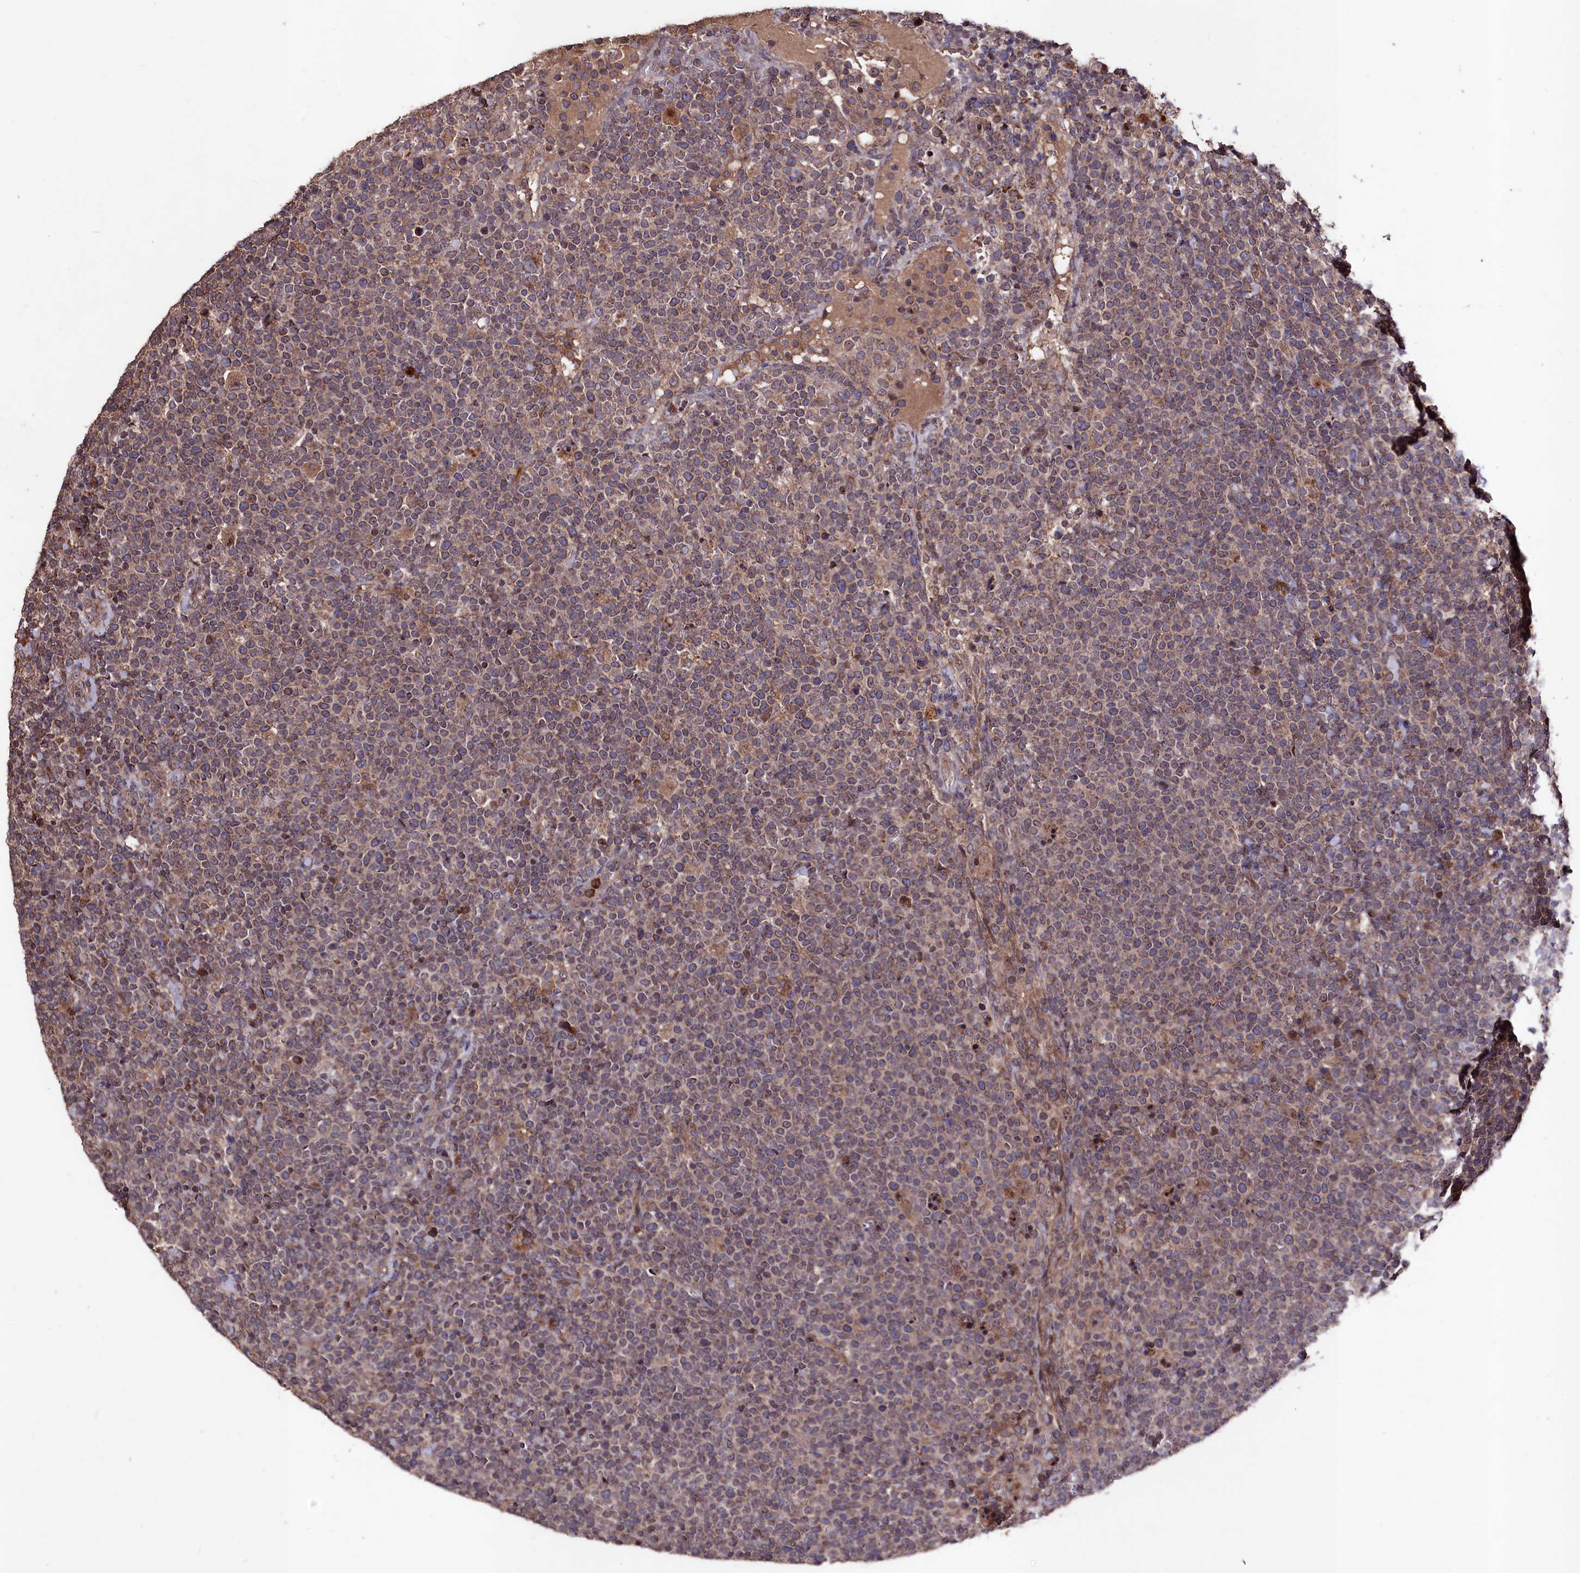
{"staining": {"intensity": "weak", "quantity": ">75%", "location": "cytoplasmic/membranous"}, "tissue": "lymphoma", "cell_type": "Tumor cells", "image_type": "cancer", "snomed": [{"axis": "morphology", "description": "Malignant lymphoma, non-Hodgkin's type, High grade"}, {"axis": "topography", "description": "Lymph node"}], "caption": "An IHC histopathology image of tumor tissue is shown. Protein staining in brown shows weak cytoplasmic/membranous positivity in lymphoma within tumor cells. The staining was performed using DAB, with brown indicating positive protein expression. Nuclei are stained blue with hematoxylin.", "gene": "MYO1H", "patient": {"sex": "male", "age": 61}}